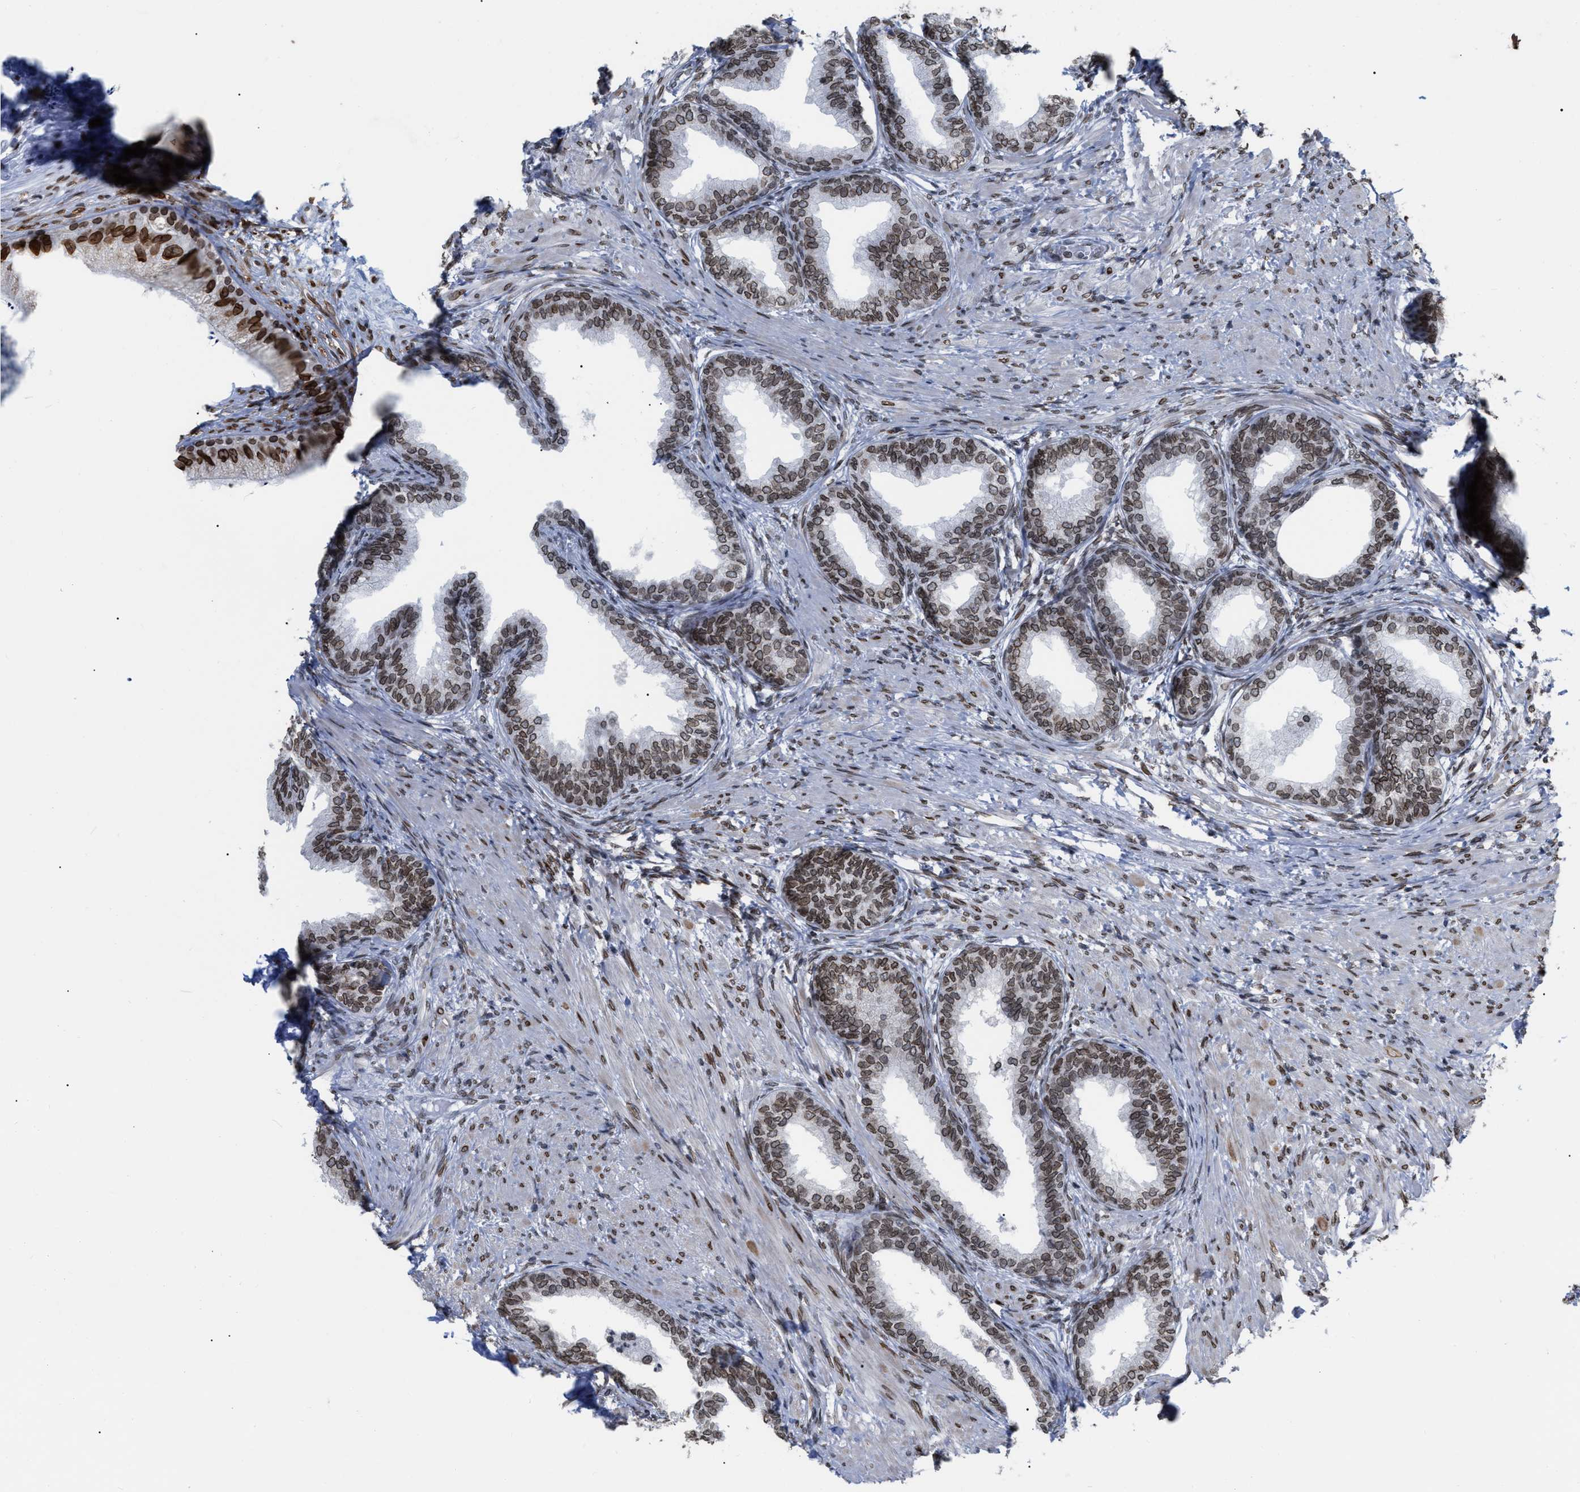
{"staining": {"intensity": "moderate", "quantity": ">75%", "location": "cytoplasmic/membranous,nuclear"}, "tissue": "prostate", "cell_type": "Glandular cells", "image_type": "normal", "snomed": [{"axis": "morphology", "description": "Normal tissue, NOS"}, {"axis": "topography", "description": "Prostate"}], "caption": "DAB (3,3'-diaminobenzidine) immunohistochemical staining of normal human prostate reveals moderate cytoplasmic/membranous,nuclear protein expression in about >75% of glandular cells. The staining was performed using DAB (3,3'-diaminobenzidine), with brown indicating positive protein expression. Nuclei are stained blue with hematoxylin.", "gene": "TPR", "patient": {"sex": "male", "age": 76}}